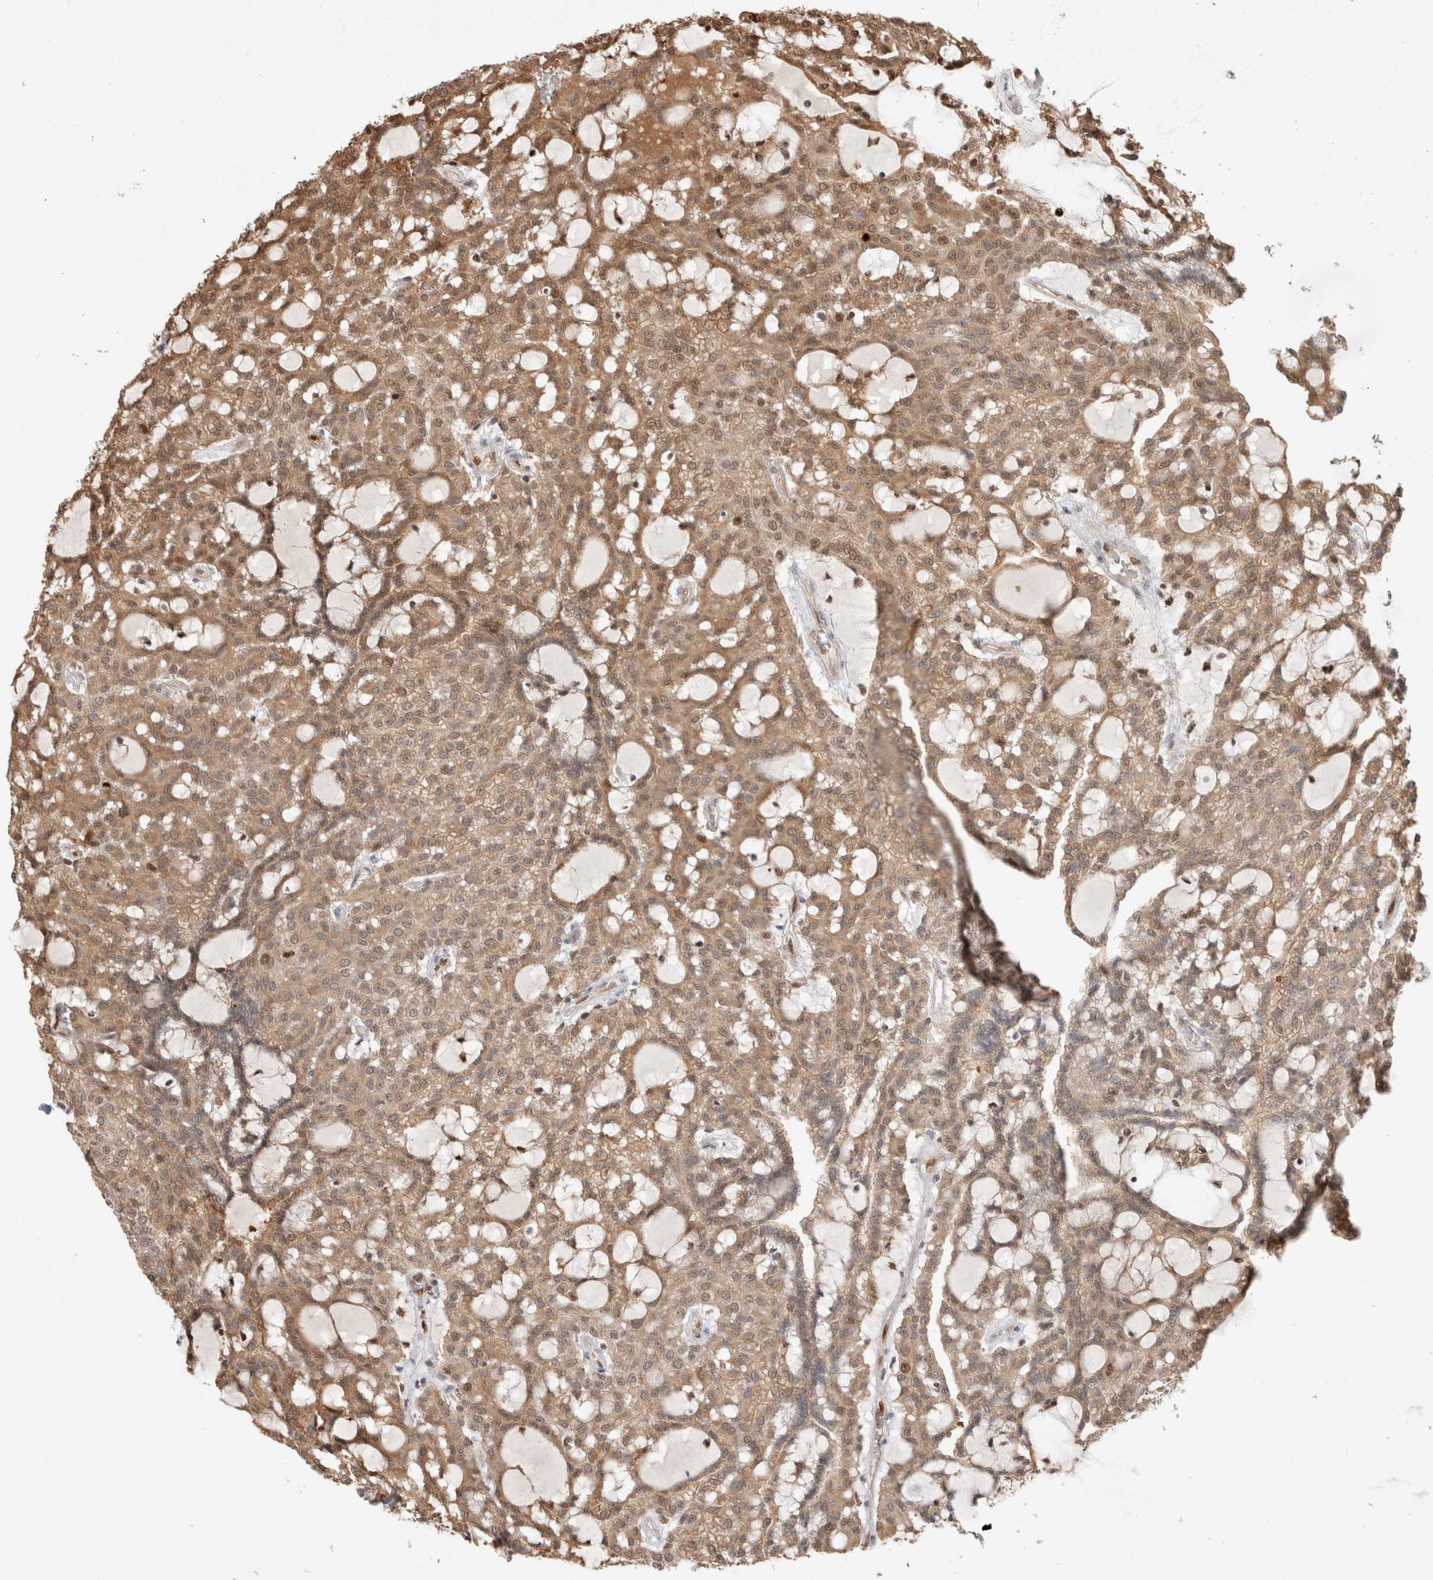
{"staining": {"intensity": "moderate", "quantity": ">75%", "location": "cytoplasmic/membranous,nuclear"}, "tissue": "renal cancer", "cell_type": "Tumor cells", "image_type": "cancer", "snomed": [{"axis": "morphology", "description": "Adenocarcinoma, NOS"}, {"axis": "topography", "description": "Kidney"}], "caption": "Adenocarcinoma (renal) stained with a protein marker shows moderate staining in tumor cells.", "gene": "OTUD6B", "patient": {"sex": "male", "age": 63}}